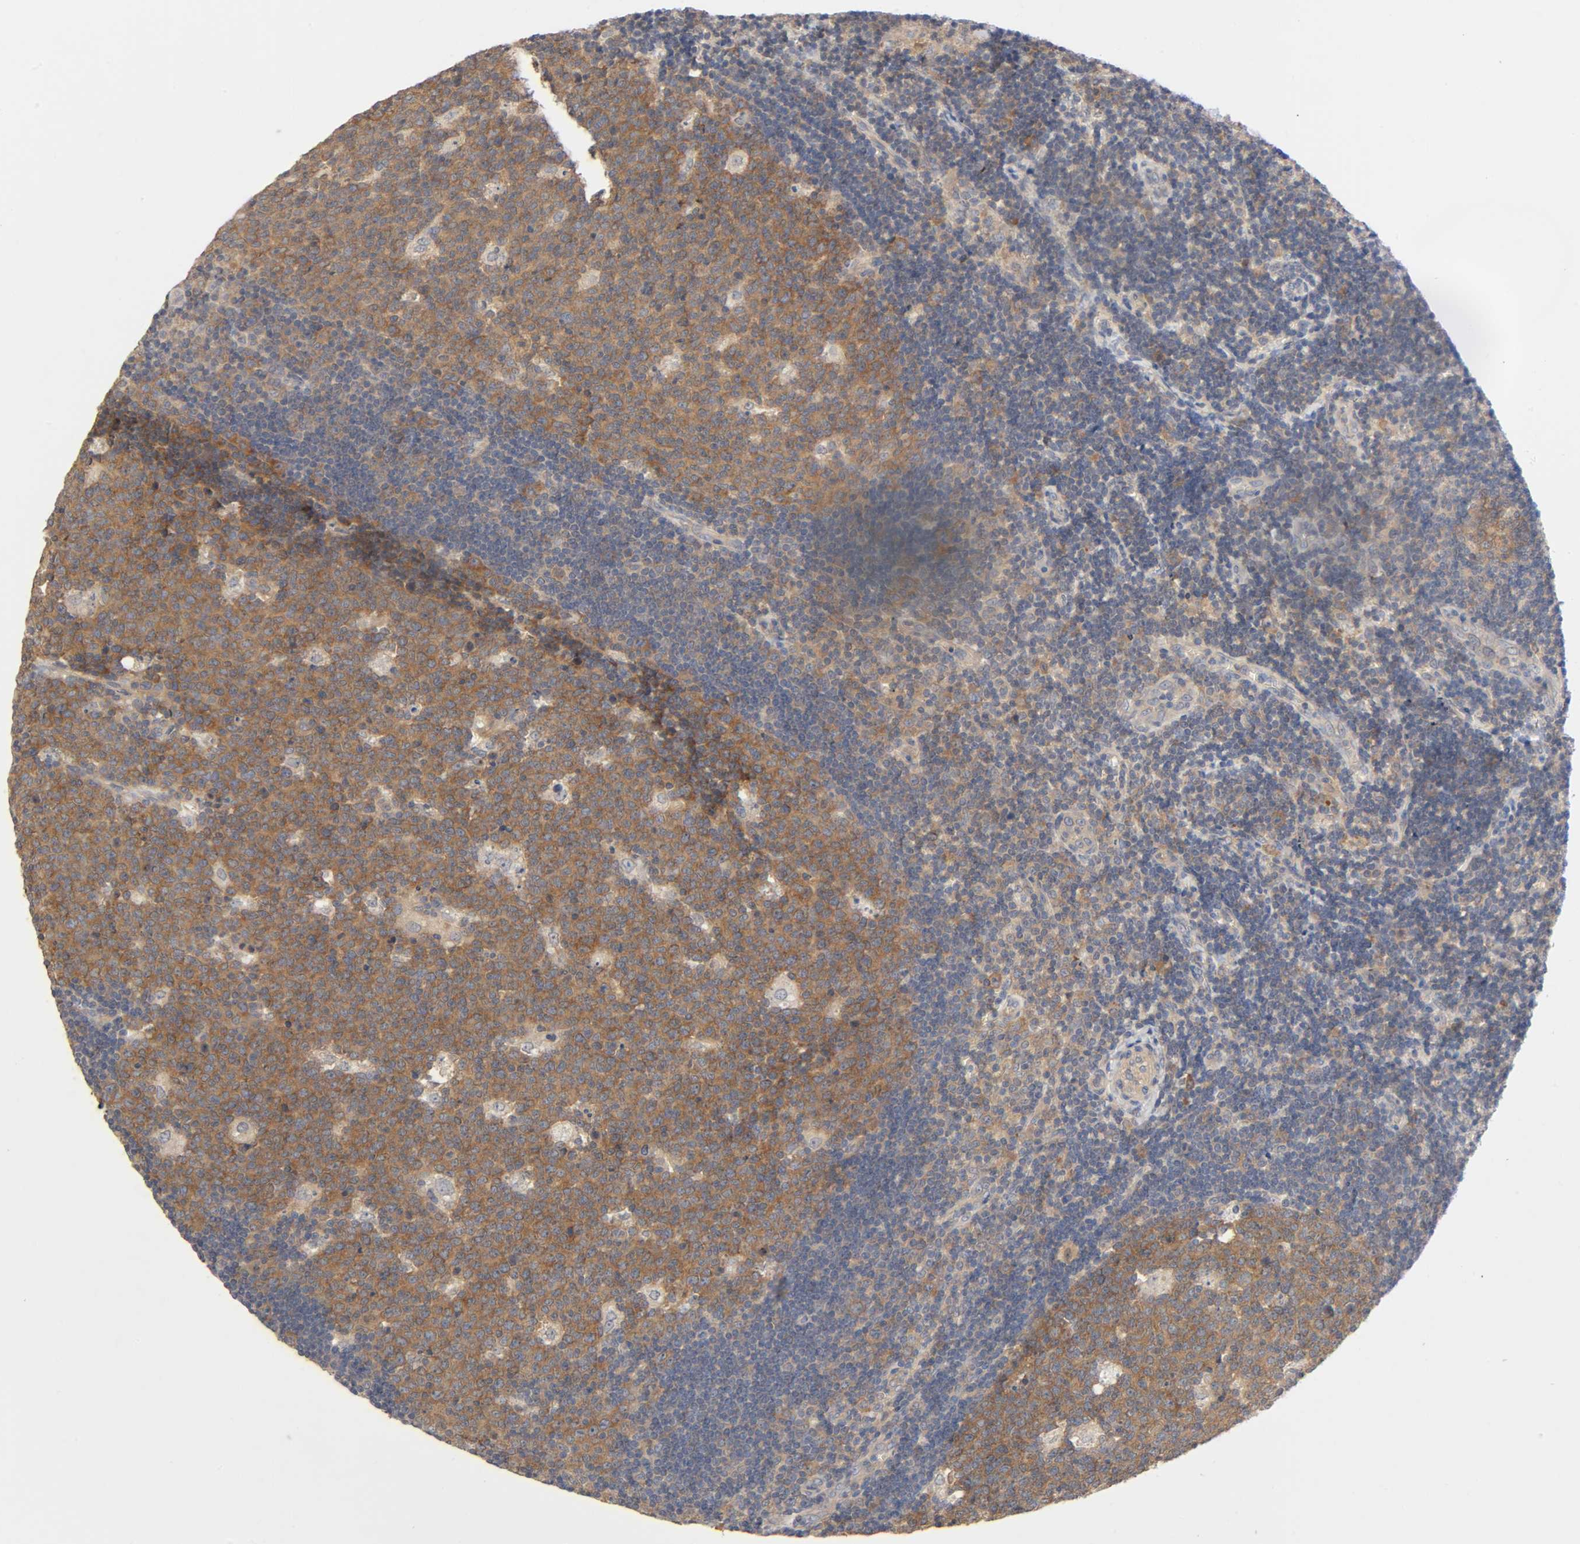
{"staining": {"intensity": "moderate", "quantity": ">75%", "location": "cytoplasmic/membranous"}, "tissue": "lymph node", "cell_type": "Germinal center cells", "image_type": "normal", "snomed": [{"axis": "morphology", "description": "Normal tissue, NOS"}, {"axis": "topography", "description": "Lymph node"}, {"axis": "topography", "description": "Salivary gland"}], "caption": "This is a micrograph of immunohistochemistry (IHC) staining of unremarkable lymph node, which shows moderate positivity in the cytoplasmic/membranous of germinal center cells.", "gene": "CPB2", "patient": {"sex": "male", "age": 8}}